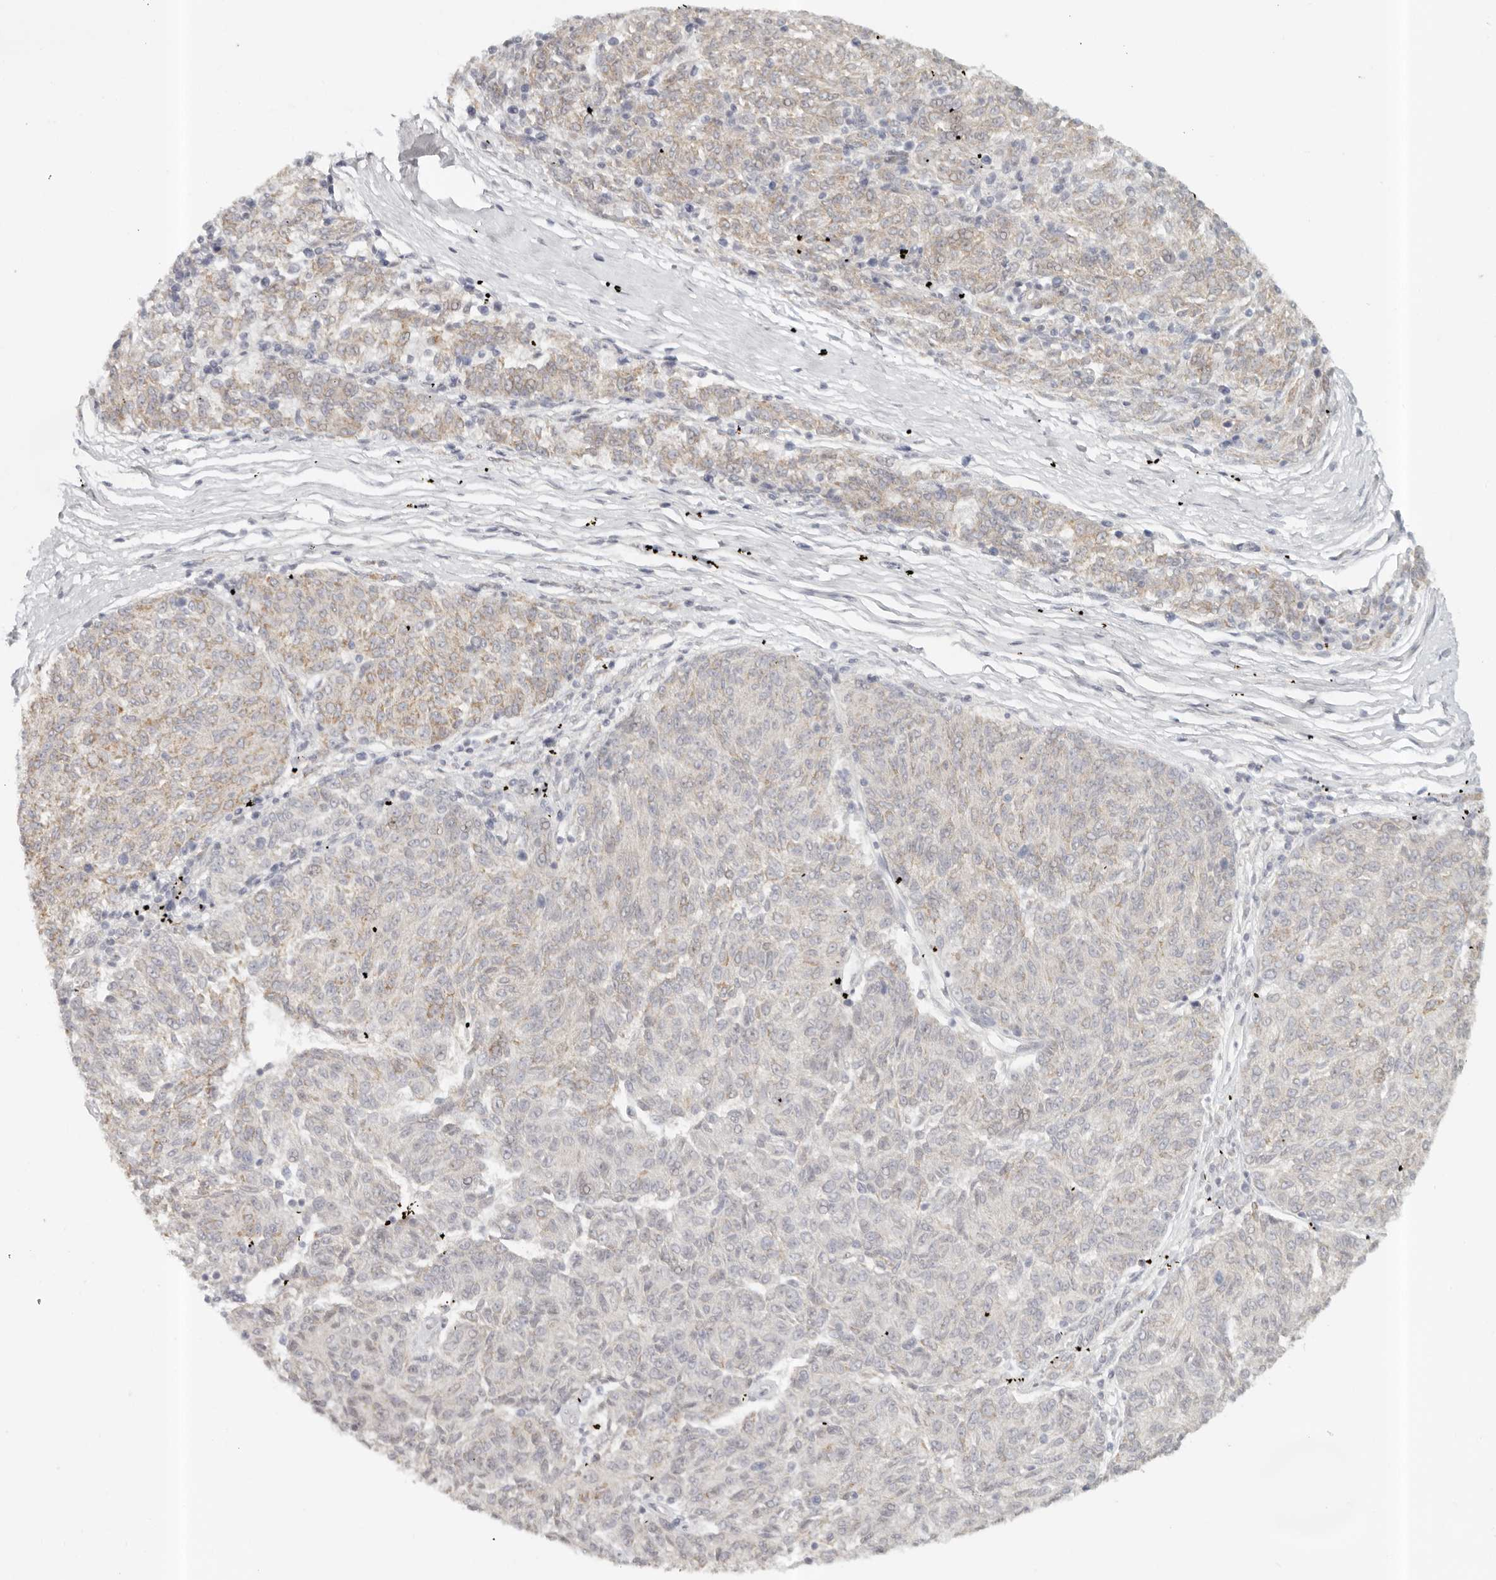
{"staining": {"intensity": "weak", "quantity": "<25%", "location": "cytoplasmic/membranous"}, "tissue": "melanoma", "cell_type": "Tumor cells", "image_type": "cancer", "snomed": [{"axis": "morphology", "description": "Malignant melanoma, NOS"}, {"axis": "topography", "description": "Skin"}], "caption": "Malignant melanoma stained for a protein using immunohistochemistry shows no positivity tumor cells.", "gene": "KDF1", "patient": {"sex": "female", "age": 72}}